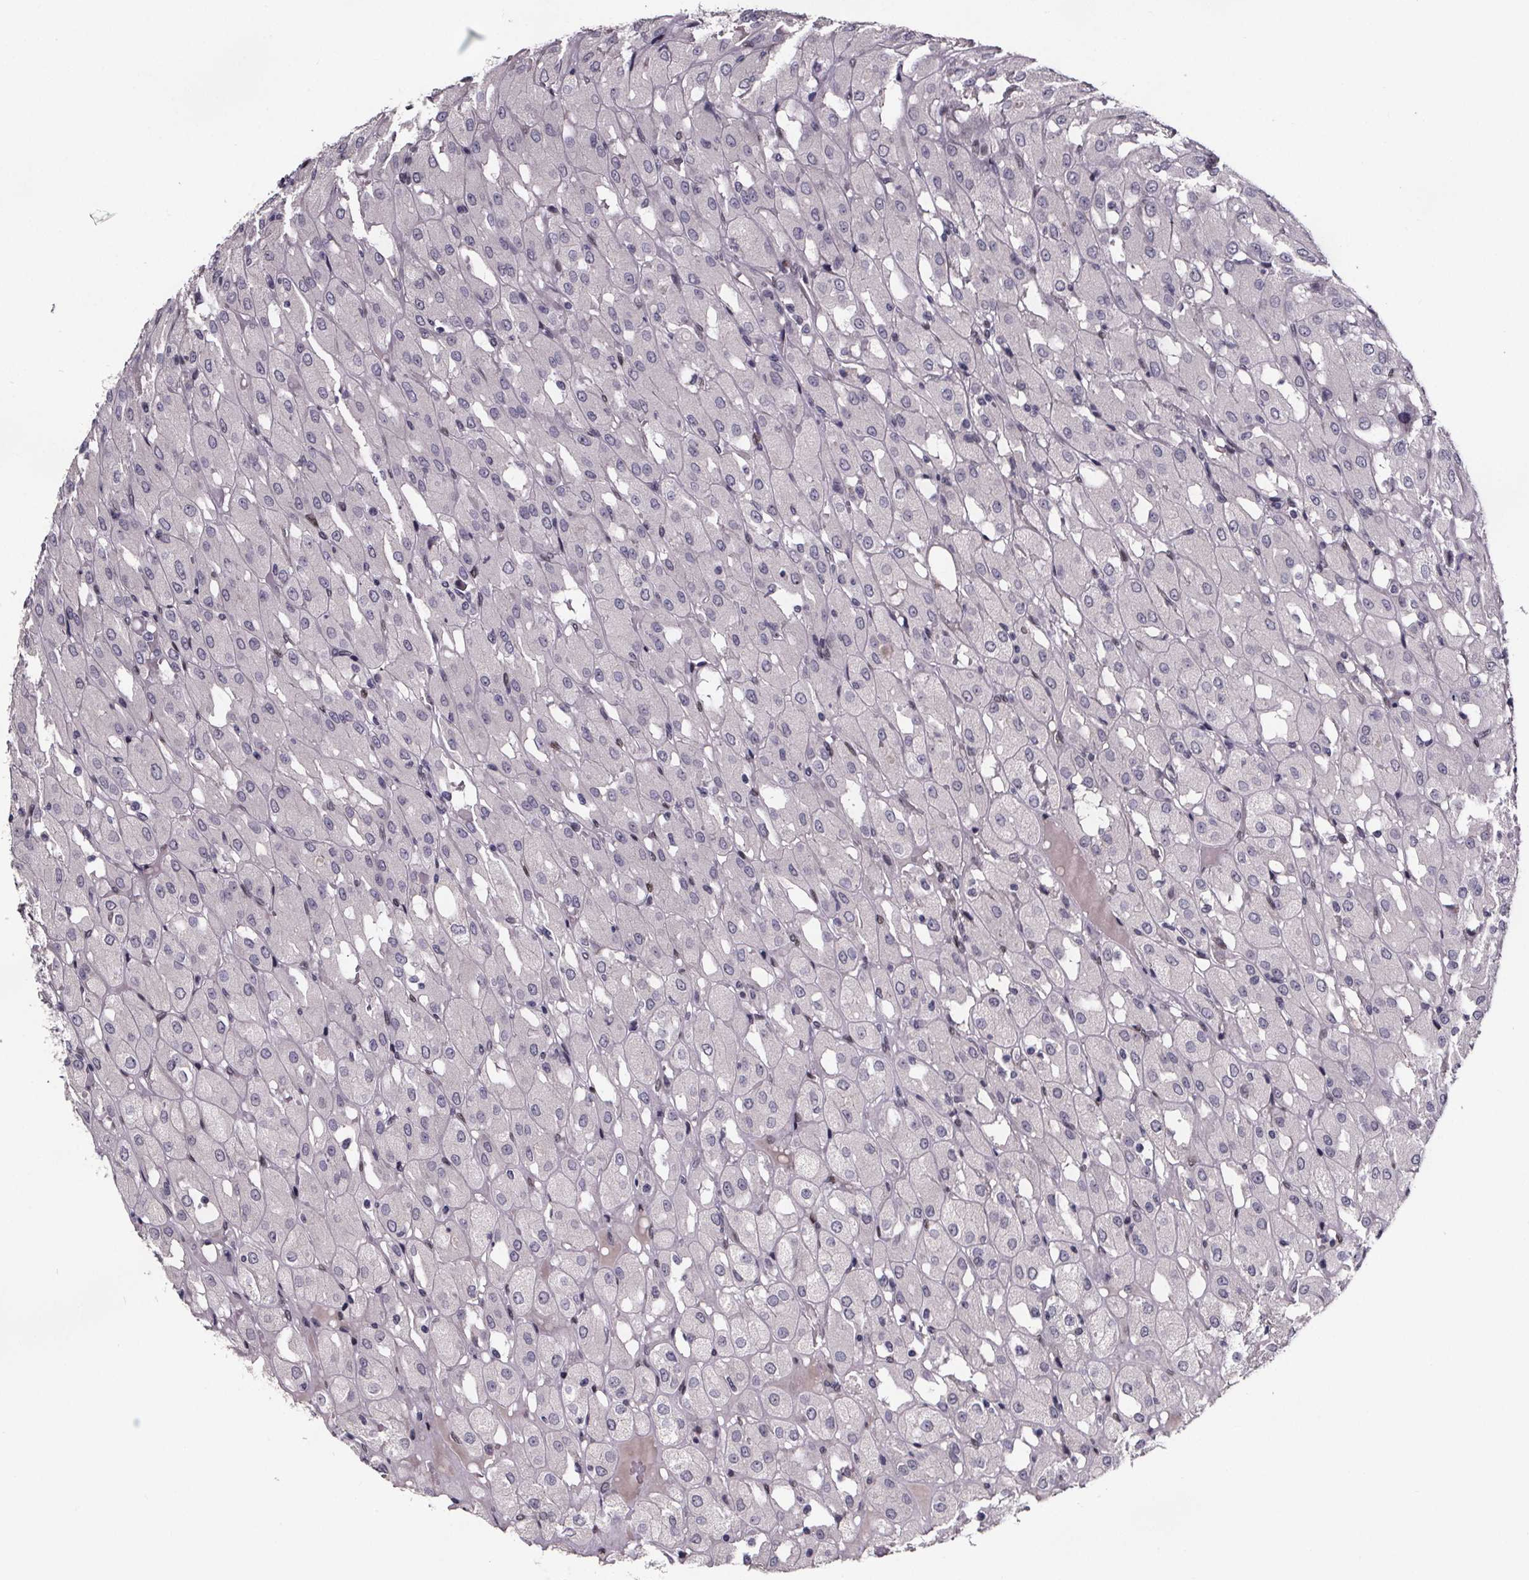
{"staining": {"intensity": "negative", "quantity": "none", "location": "none"}, "tissue": "renal cancer", "cell_type": "Tumor cells", "image_type": "cancer", "snomed": [{"axis": "morphology", "description": "Adenocarcinoma, NOS"}, {"axis": "topography", "description": "Kidney"}], "caption": "Renal cancer (adenocarcinoma) stained for a protein using immunohistochemistry reveals no staining tumor cells.", "gene": "AR", "patient": {"sex": "male", "age": 72}}